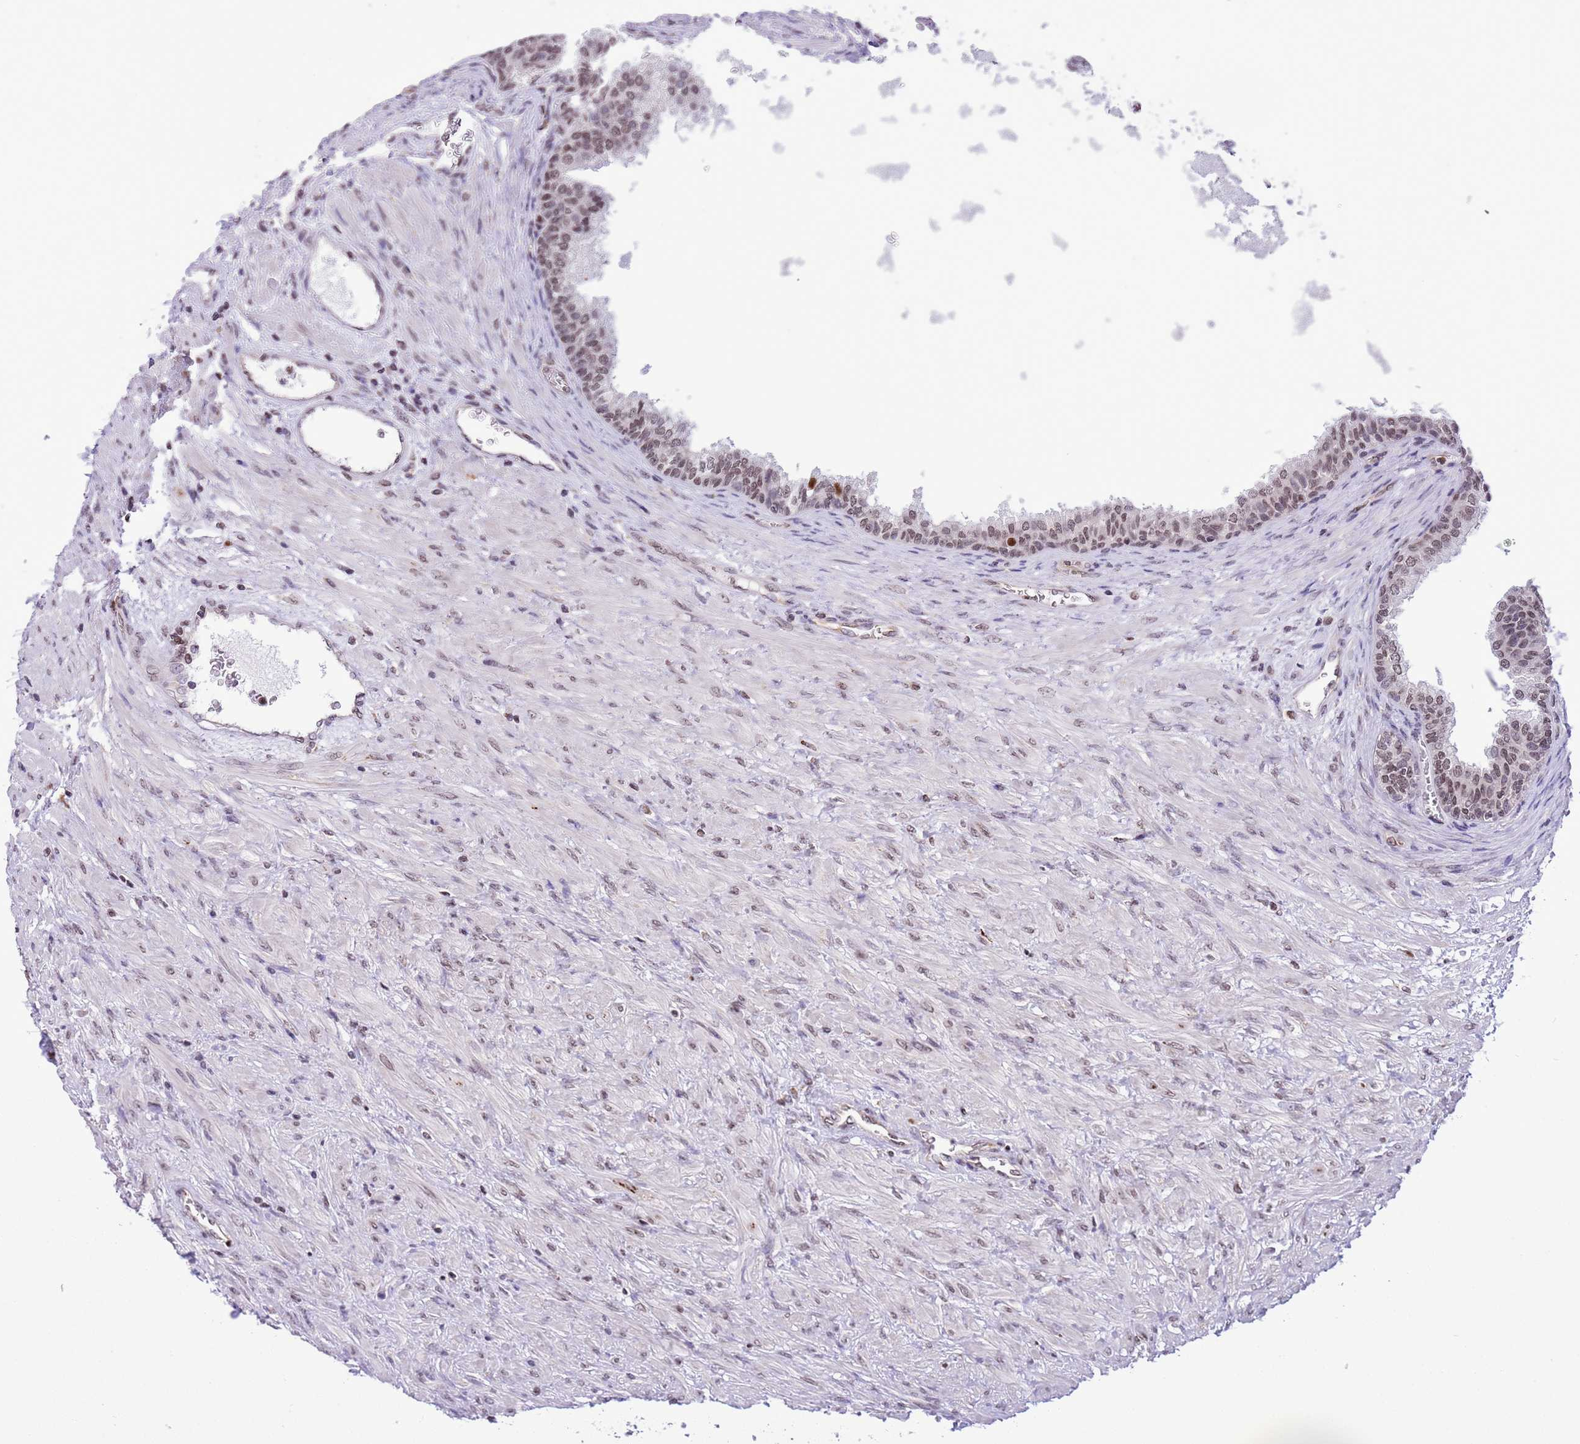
{"staining": {"intensity": "weak", "quantity": ">75%", "location": "nuclear"}, "tissue": "prostate", "cell_type": "Glandular cells", "image_type": "normal", "snomed": [{"axis": "morphology", "description": "Normal tissue, NOS"}, {"axis": "topography", "description": "Prostate"}], "caption": "IHC of benign prostate displays low levels of weak nuclear staining in approximately >75% of glandular cells.", "gene": "NRIP1", "patient": {"sex": "male", "age": 76}}